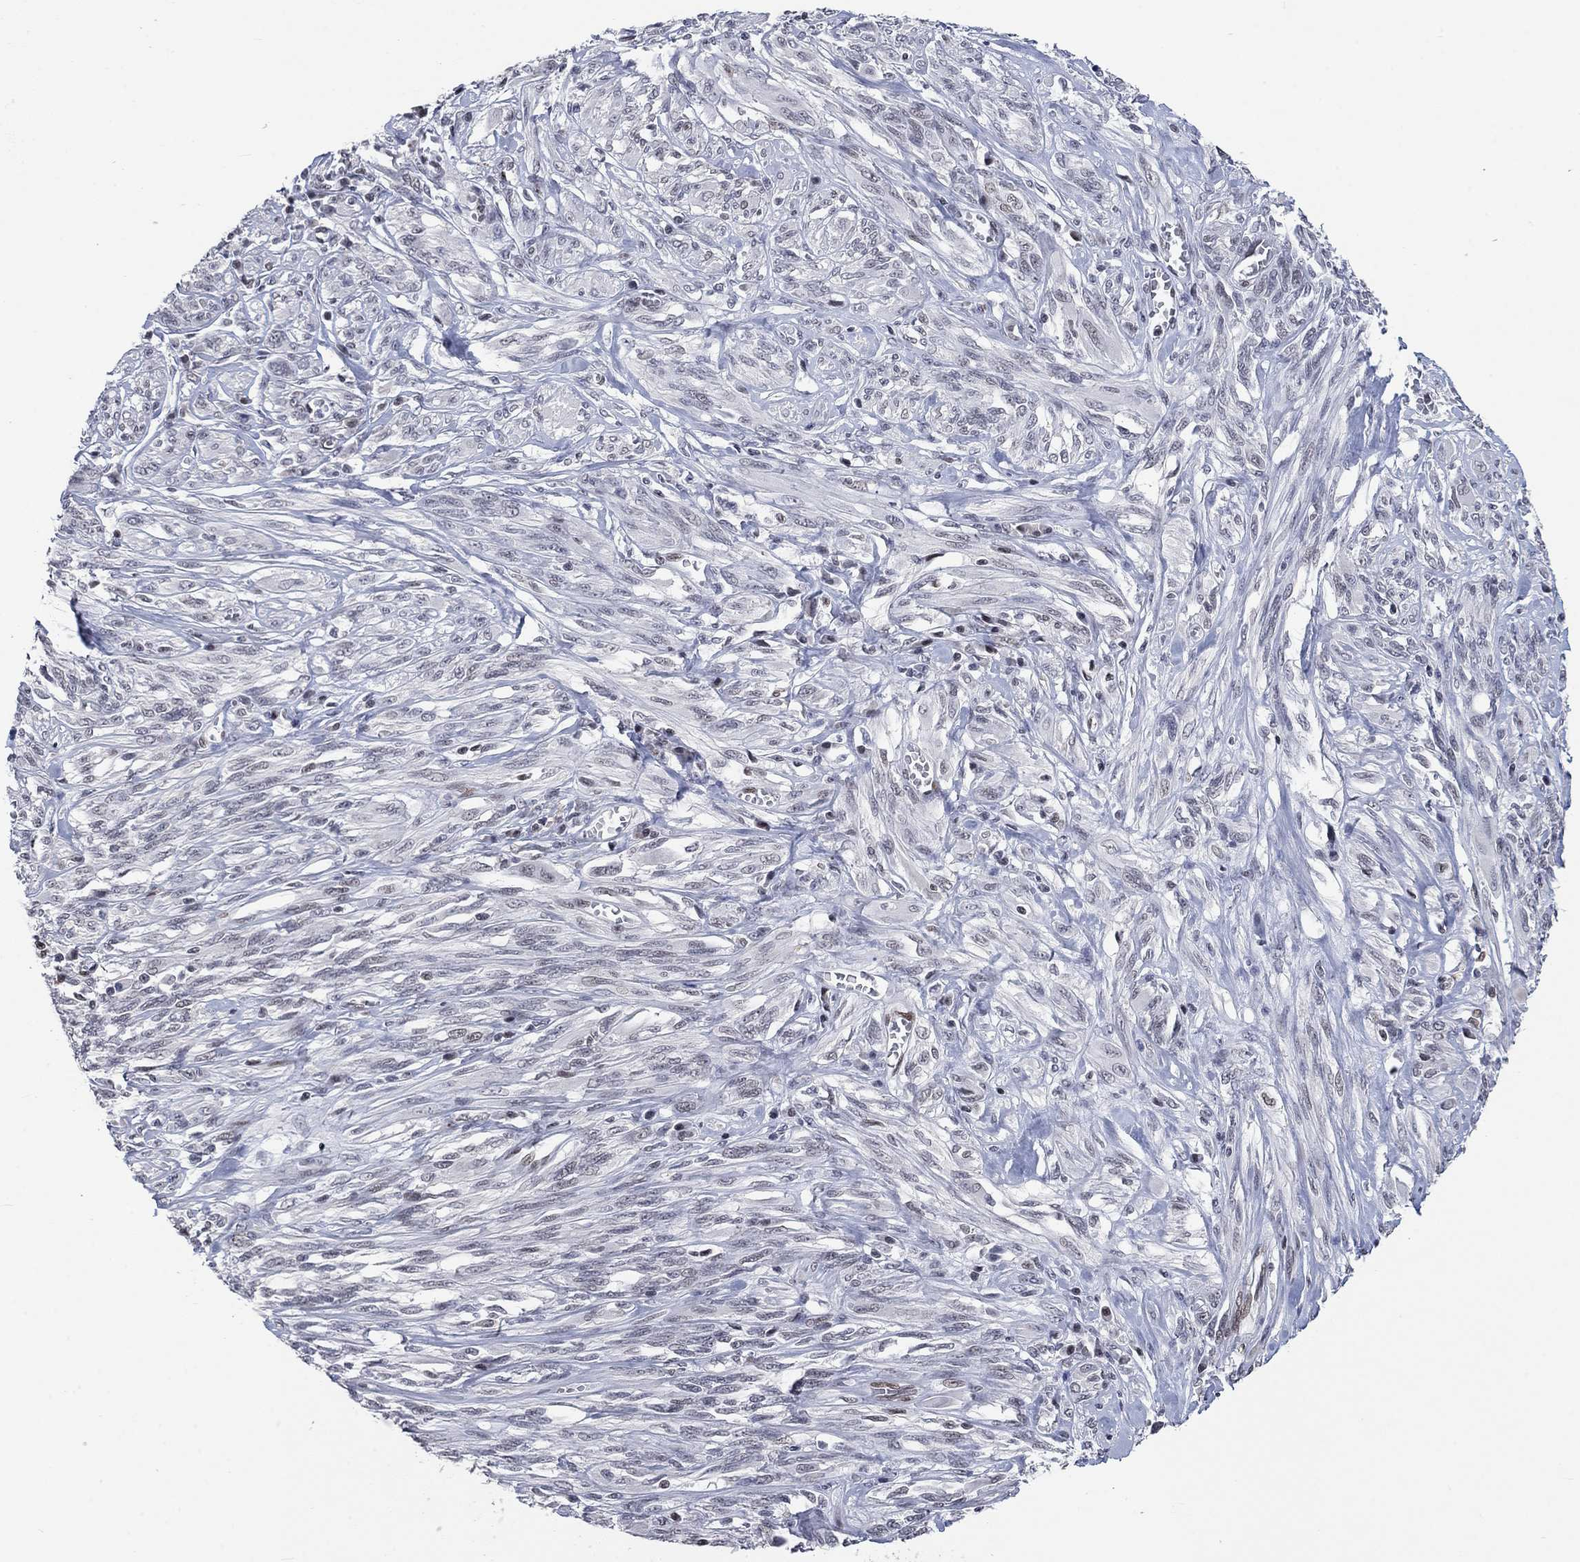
{"staining": {"intensity": "negative", "quantity": "none", "location": "none"}, "tissue": "melanoma", "cell_type": "Tumor cells", "image_type": "cancer", "snomed": [{"axis": "morphology", "description": "Malignant melanoma, NOS"}, {"axis": "topography", "description": "Skin"}], "caption": "Tumor cells show no significant protein positivity in melanoma. Nuclei are stained in blue.", "gene": "HCFC1", "patient": {"sex": "female", "age": 91}}